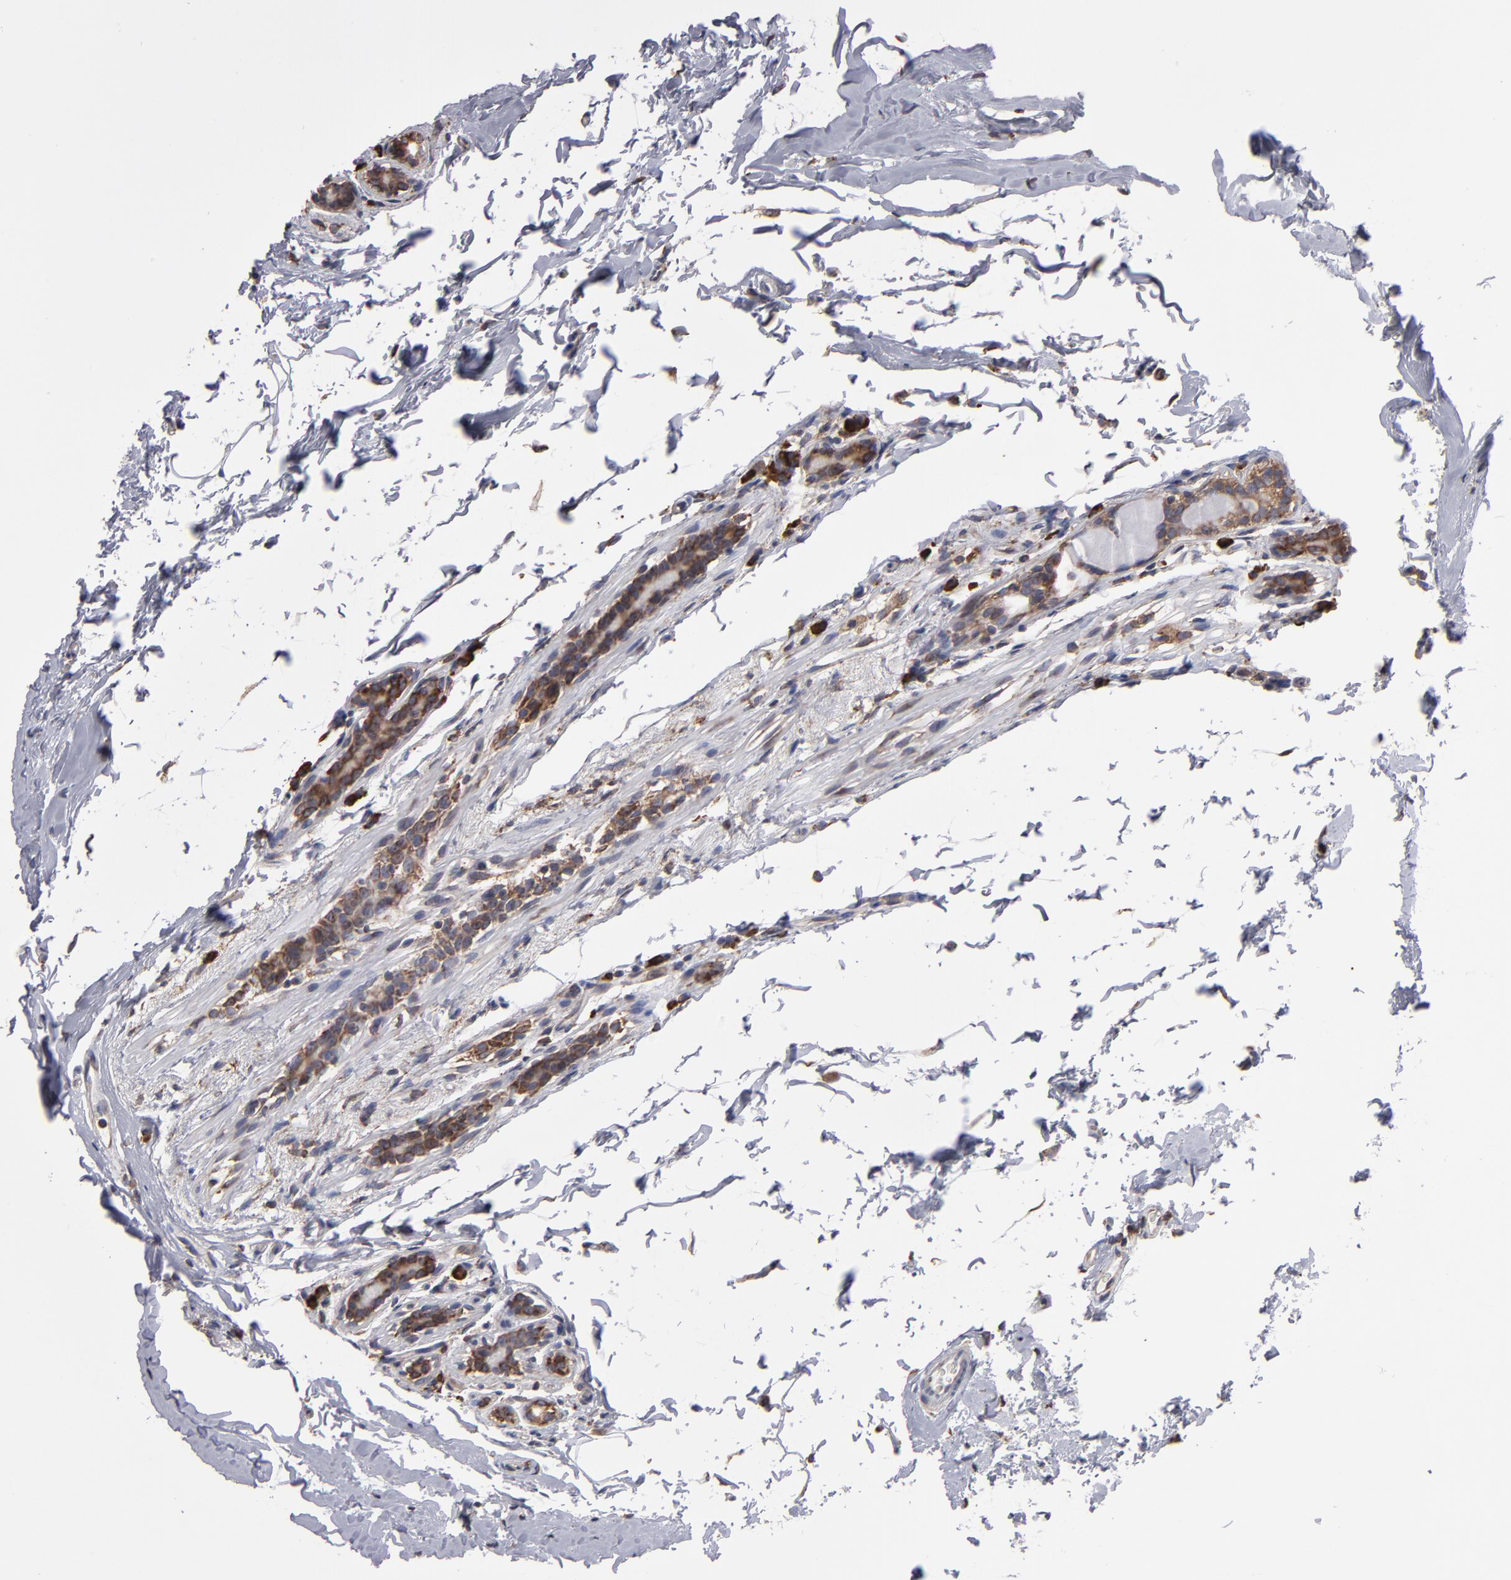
{"staining": {"intensity": "moderate", "quantity": ">75%", "location": "cytoplasmic/membranous"}, "tissue": "breast cancer", "cell_type": "Tumor cells", "image_type": "cancer", "snomed": [{"axis": "morphology", "description": "Lobular carcinoma"}, {"axis": "topography", "description": "Breast"}], "caption": "Tumor cells show moderate cytoplasmic/membranous expression in approximately >75% of cells in breast lobular carcinoma.", "gene": "SND1", "patient": {"sex": "female", "age": 55}}